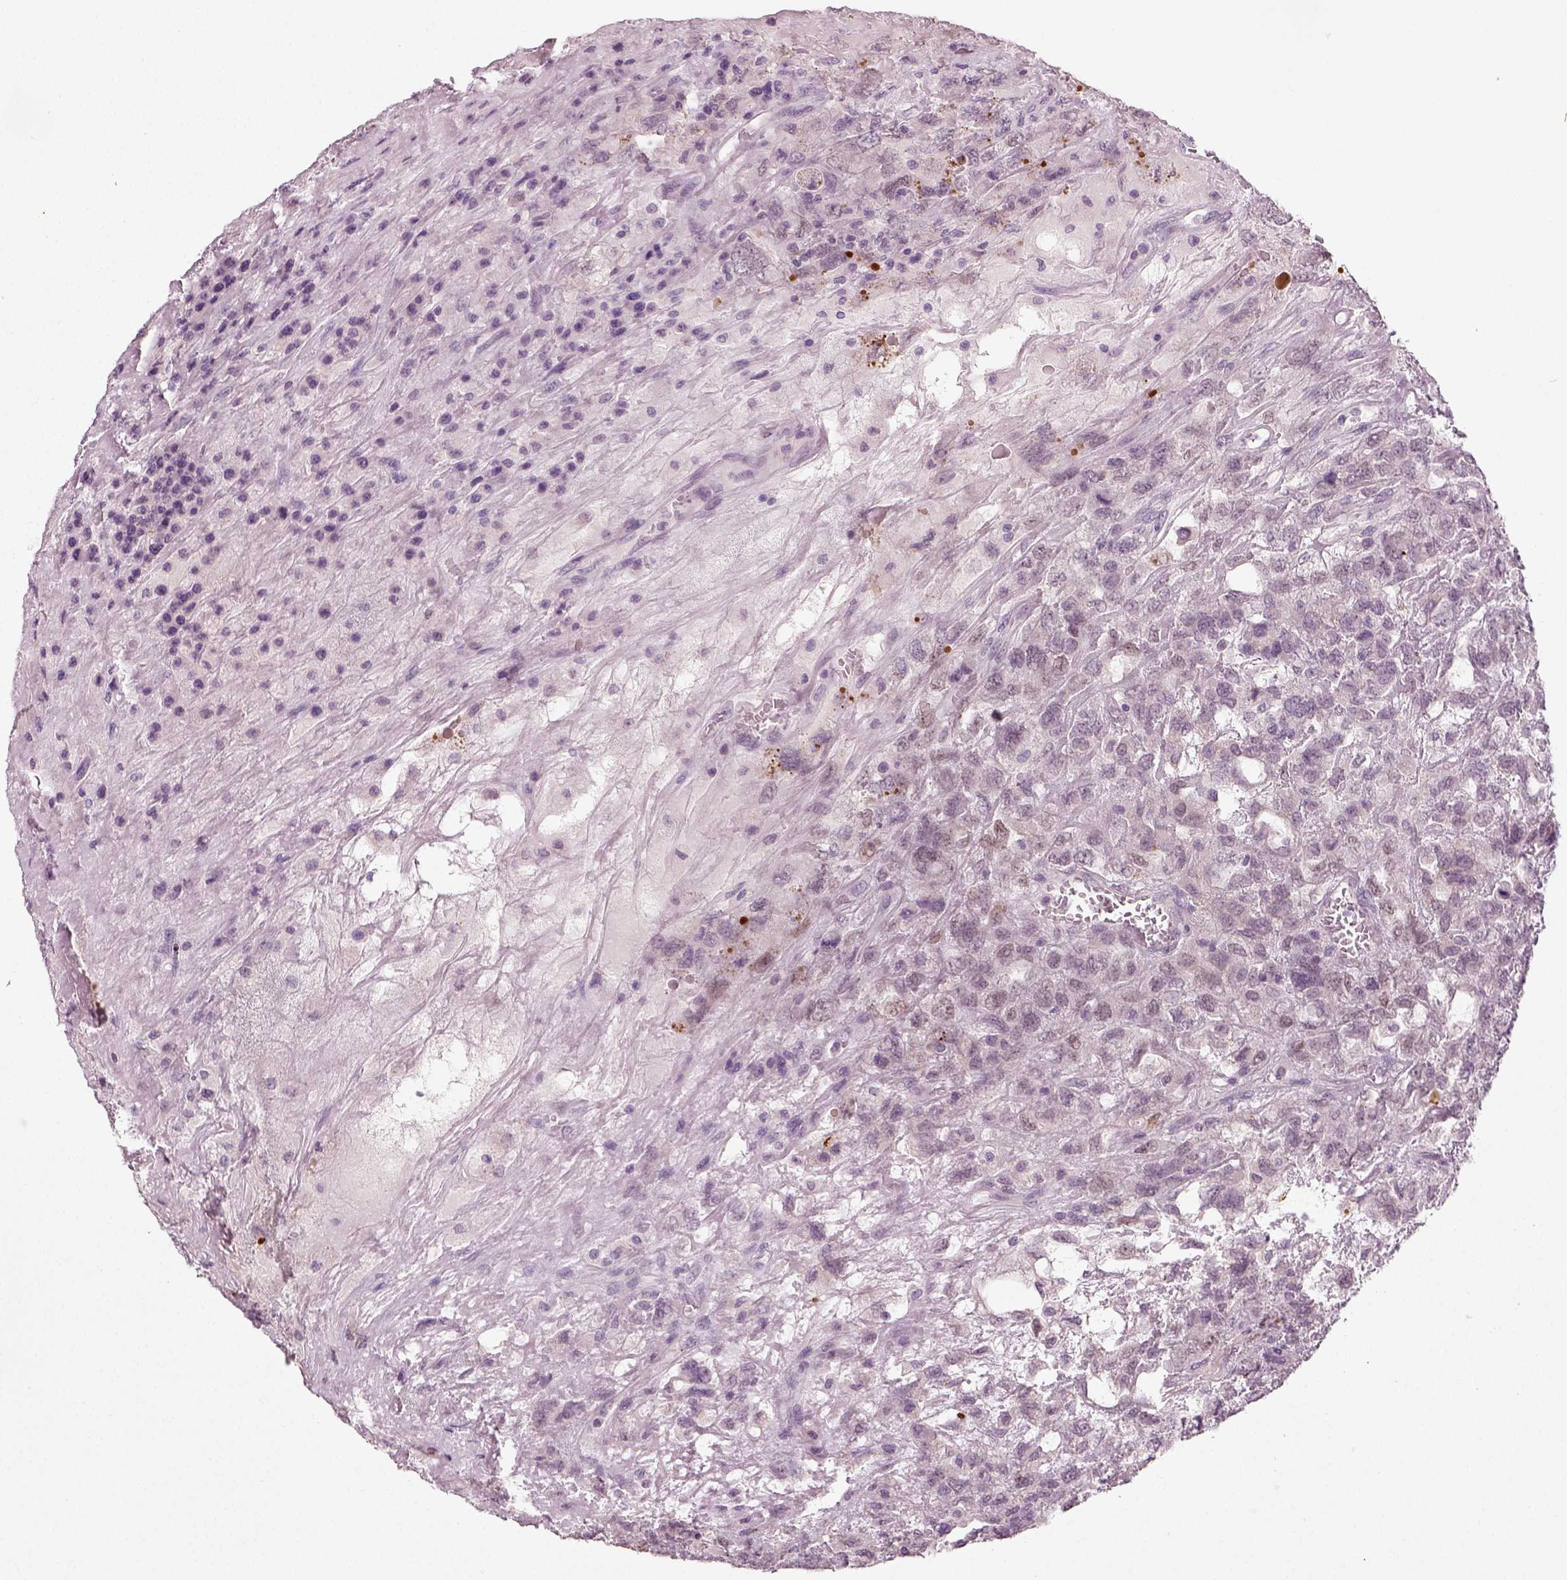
{"staining": {"intensity": "negative", "quantity": "none", "location": "none"}, "tissue": "testis cancer", "cell_type": "Tumor cells", "image_type": "cancer", "snomed": [{"axis": "morphology", "description": "Seminoma, NOS"}, {"axis": "topography", "description": "Testis"}], "caption": "Testis cancer (seminoma) stained for a protein using immunohistochemistry shows no positivity tumor cells.", "gene": "SYNGAP1", "patient": {"sex": "male", "age": 52}}